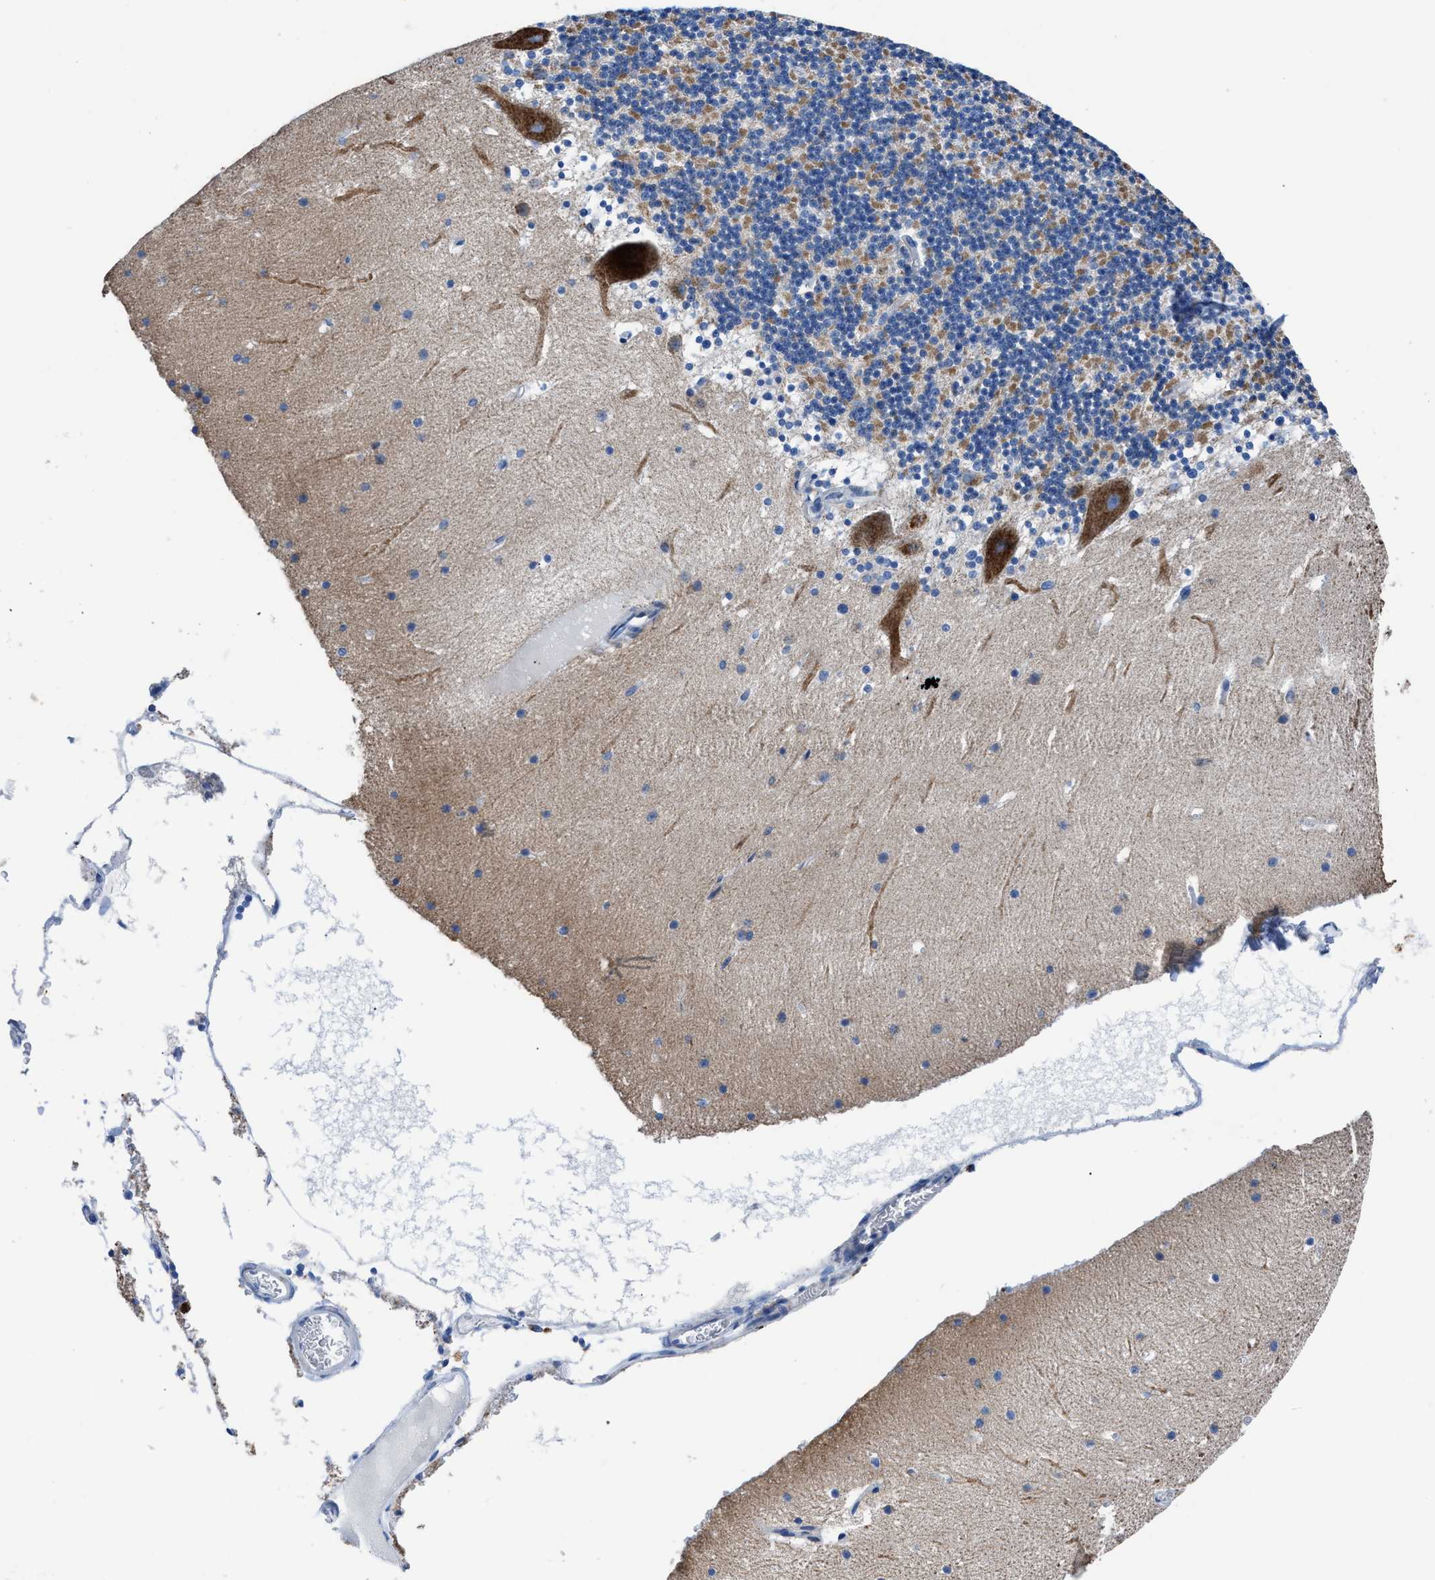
{"staining": {"intensity": "moderate", "quantity": "<25%", "location": "cytoplasmic/membranous"}, "tissue": "cerebellum", "cell_type": "Cells in granular layer", "image_type": "normal", "snomed": [{"axis": "morphology", "description": "Normal tissue, NOS"}, {"axis": "topography", "description": "Cerebellum"}], "caption": "Immunohistochemistry of benign cerebellum demonstrates low levels of moderate cytoplasmic/membranous expression in about <25% of cells in granular layer.", "gene": "ZDHHC3", "patient": {"sex": "male", "age": 45}}